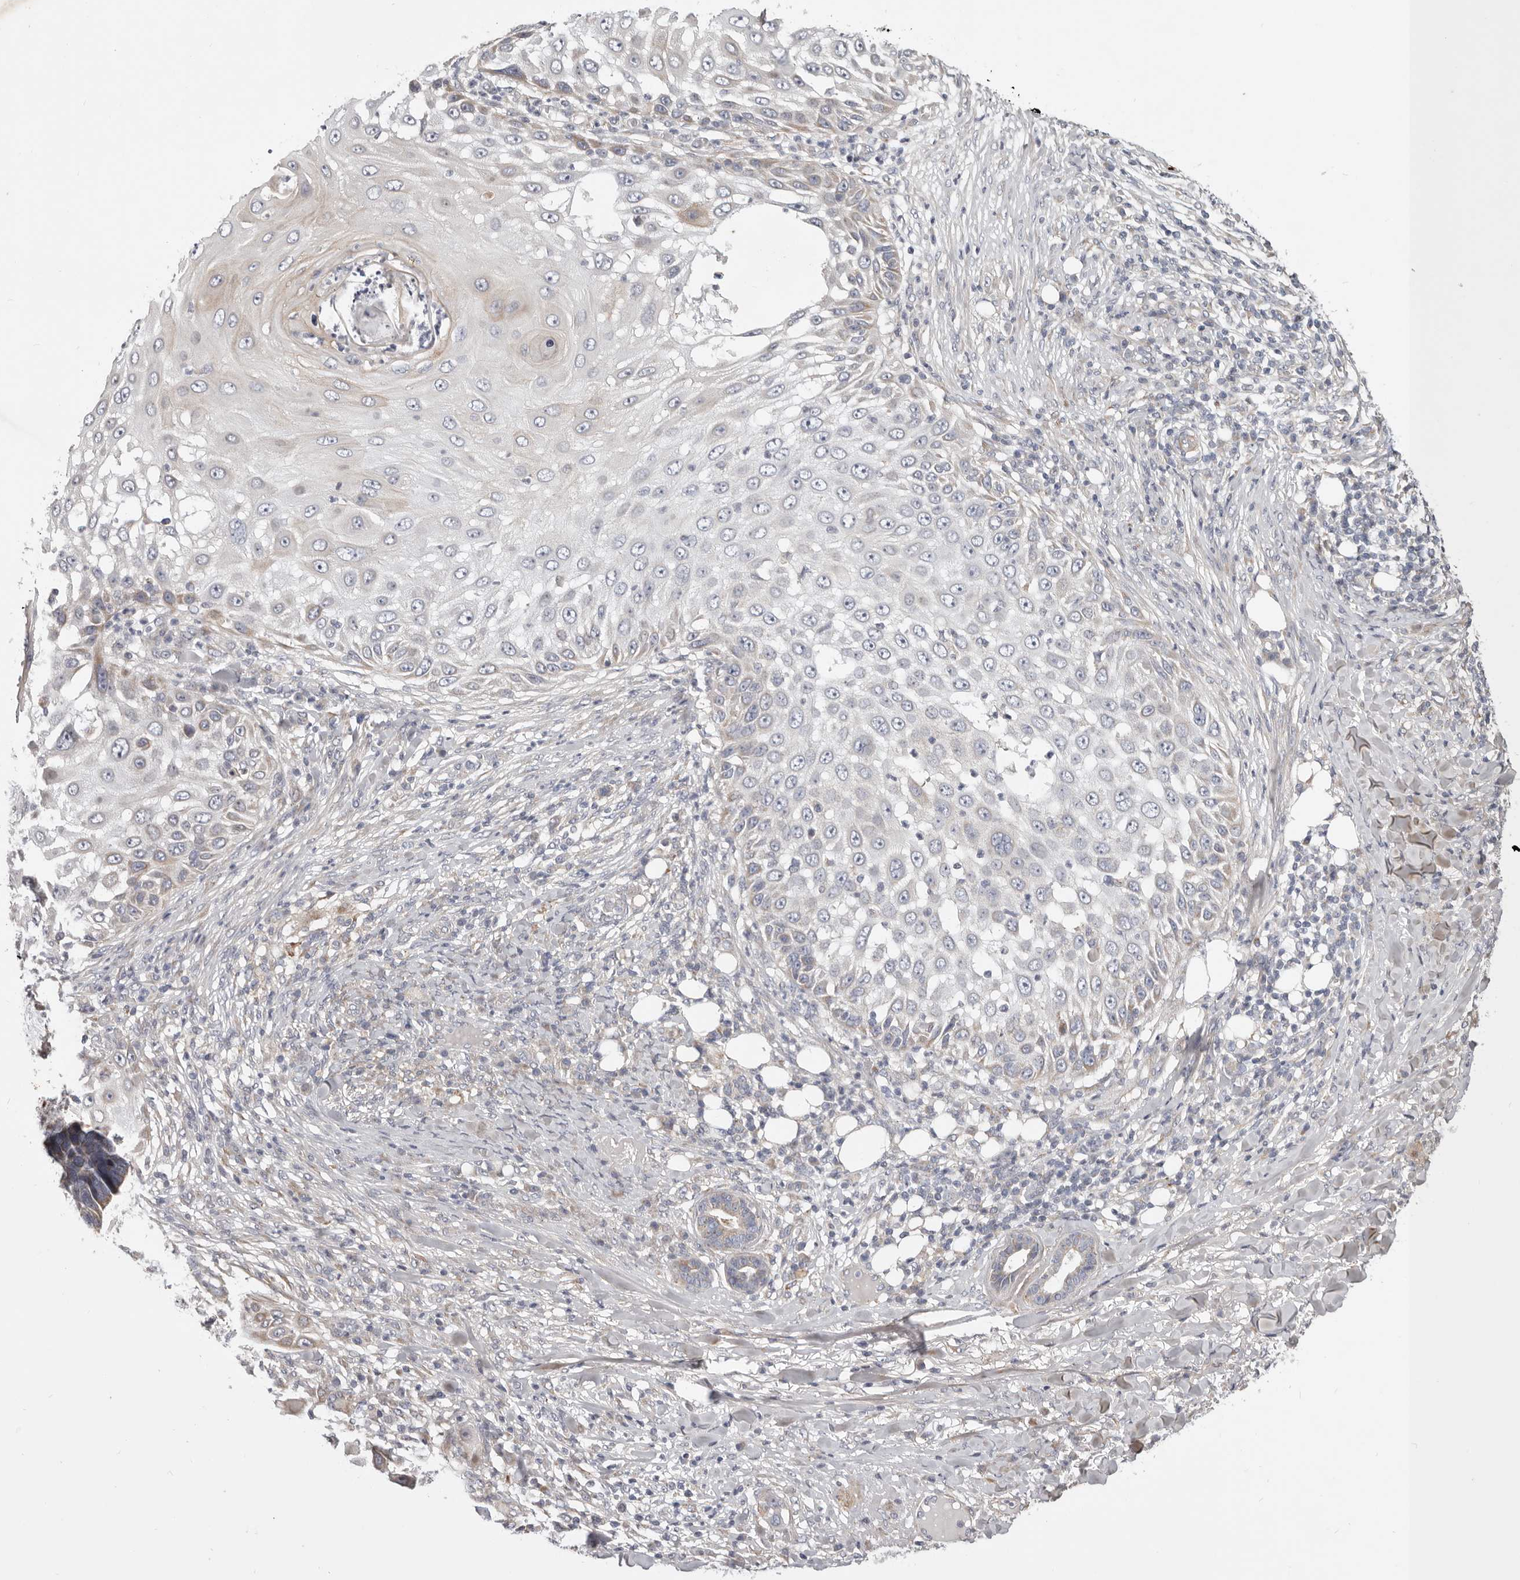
{"staining": {"intensity": "weak", "quantity": "<25%", "location": "cytoplasmic/membranous"}, "tissue": "skin cancer", "cell_type": "Tumor cells", "image_type": "cancer", "snomed": [{"axis": "morphology", "description": "Squamous cell carcinoma, NOS"}, {"axis": "topography", "description": "Skin"}], "caption": "Immunohistochemistry micrograph of neoplastic tissue: human skin cancer stained with DAB (3,3'-diaminobenzidine) exhibits no significant protein positivity in tumor cells.", "gene": "MRPS10", "patient": {"sex": "female", "age": 44}}